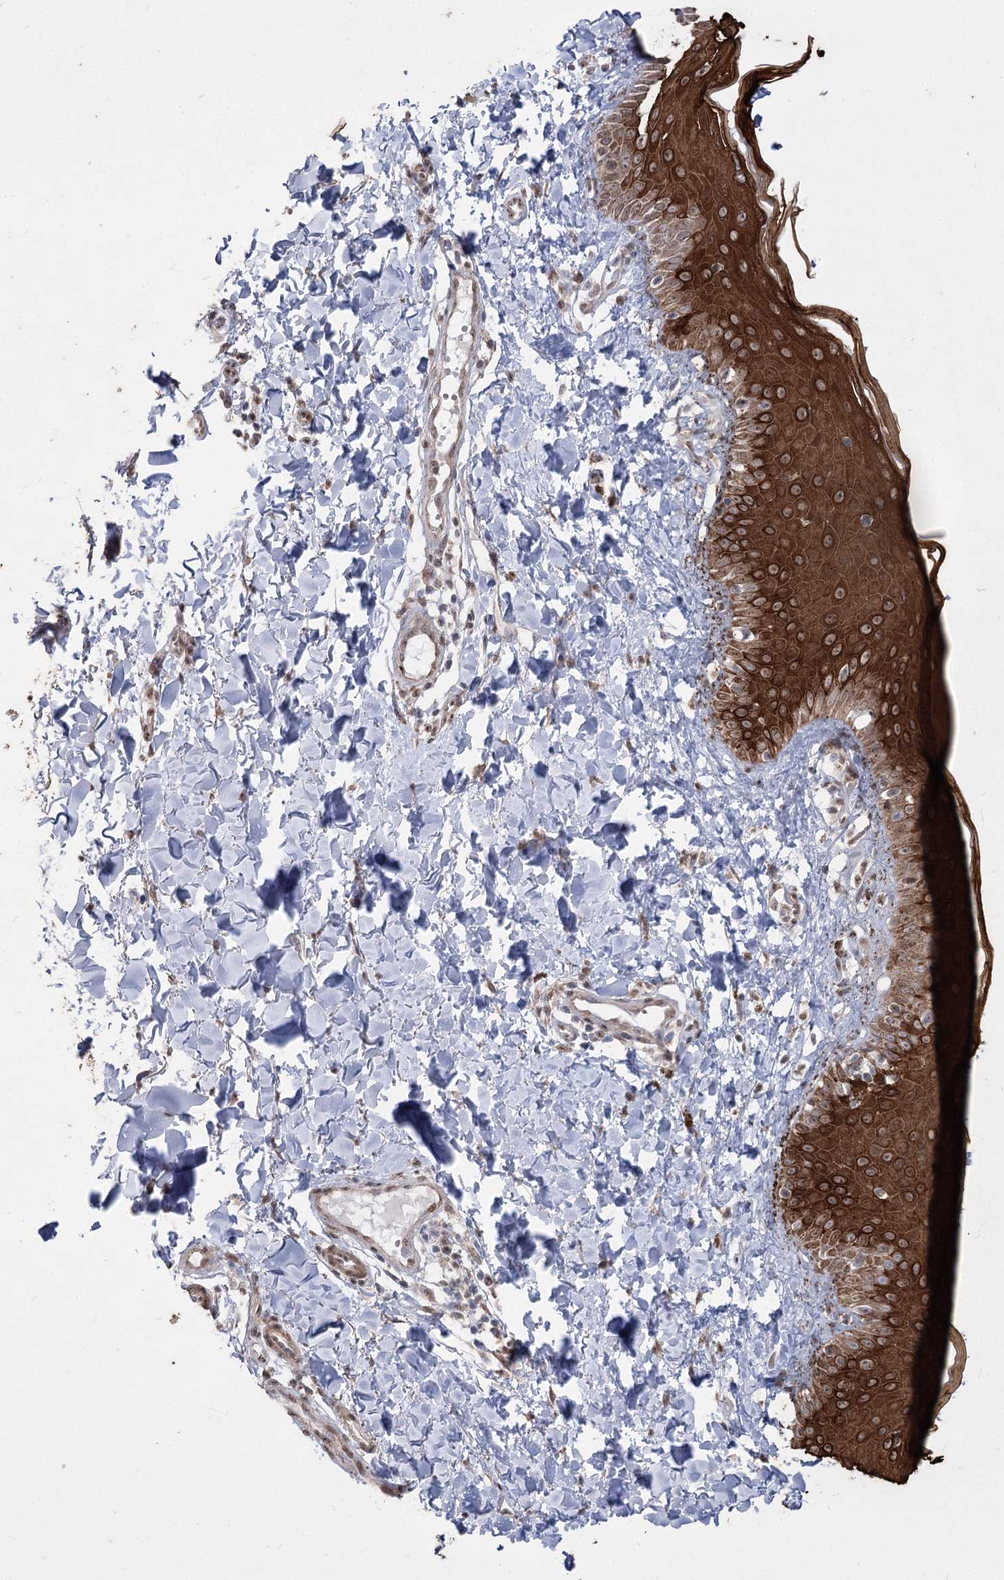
{"staining": {"intensity": "weak", "quantity": ">75%", "location": "cytoplasmic/membranous"}, "tissue": "skin", "cell_type": "Fibroblasts", "image_type": "normal", "snomed": [{"axis": "morphology", "description": "Normal tissue, NOS"}, {"axis": "topography", "description": "Skin"}], "caption": "Immunohistochemistry (DAB) staining of normal human skin displays weak cytoplasmic/membranous protein positivity in about >75% of fibroblasts.", "gene": "ZSCAN23", "patient": {"sex": "male", "age": 52}}